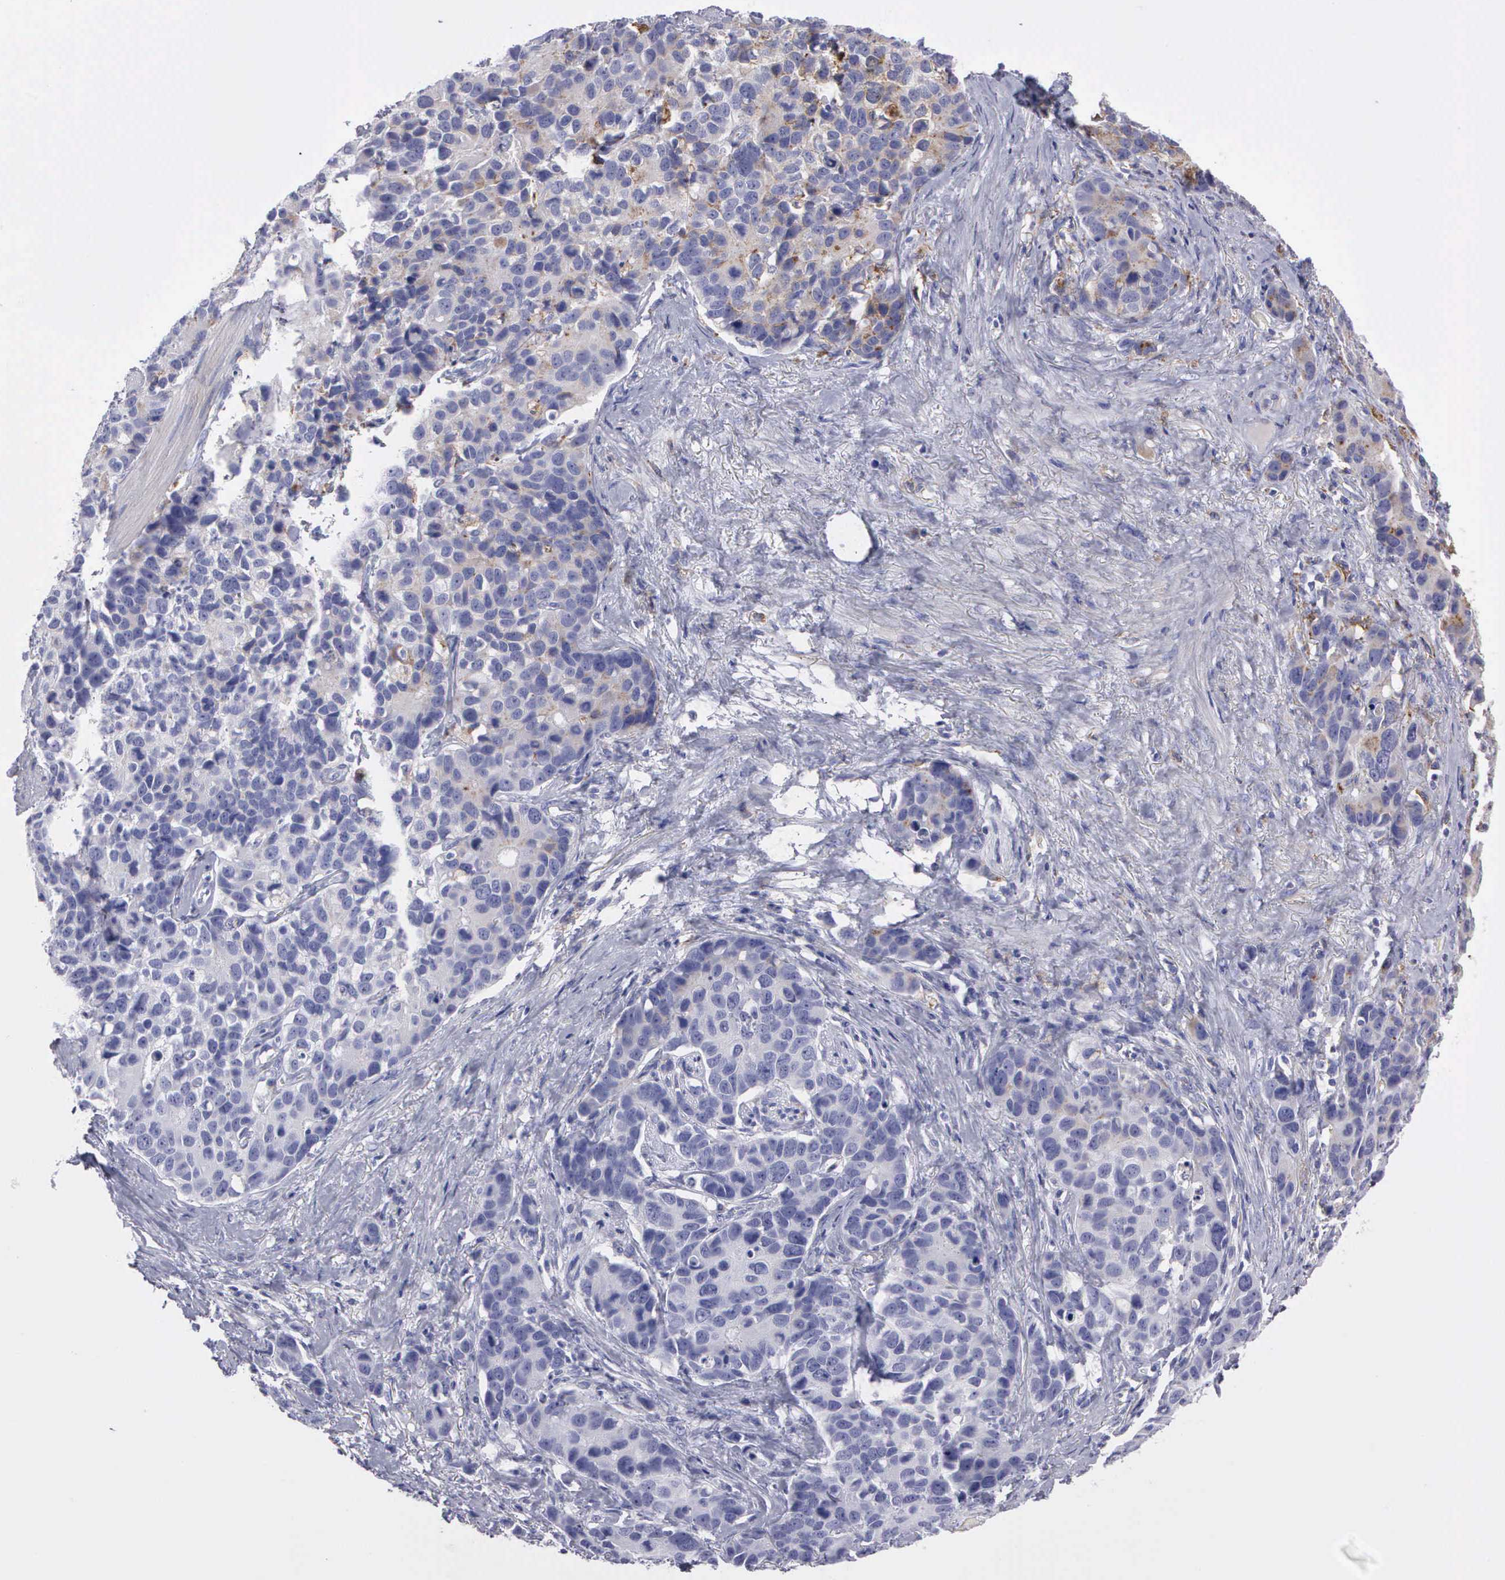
{"staining": {"intensity": "weak", "quantity": "<25%", "location": "cytoplasmic/membranous"}, "tissue": "stomach cancer", "cell_type": "Tumor cells", "image_type": "cancer", "snomed": [{"axis": "morphology", "description": "Adenocarcinoma, NOS"}, {"axis": "topography", "description": "Stomach, upper"}], "caption": "A high-resolution micrograph shows IHC staining of stomach cancer, which shows no significant staining in tumor cells.", "gene": "TYRP1", "patient": {"sex": "male", "age": 71}}